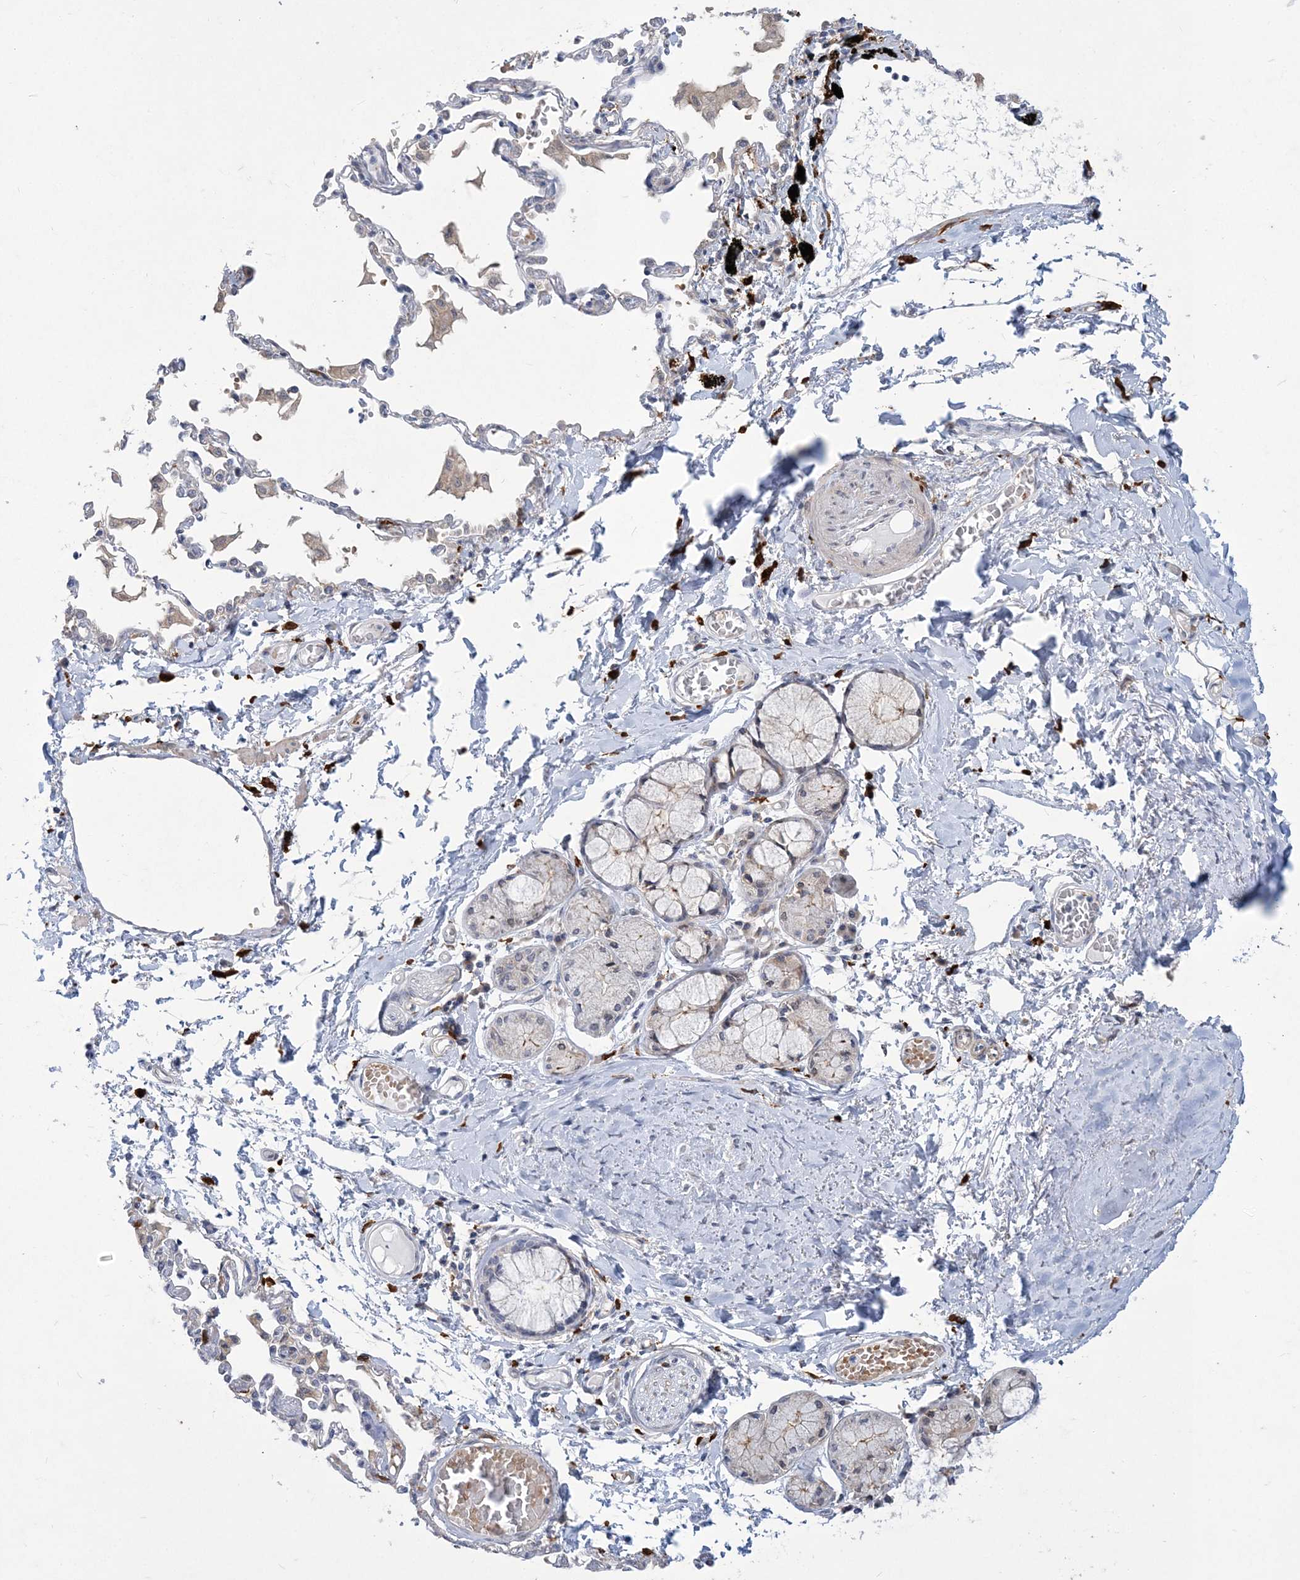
{"staining": {"intensity": "negative", "quantity": "none", "location": "none"}, "tissue": "adipose tissue", "cell_type": "Adipocytes", "image_type": "normal", "snomed": [{"axis": "morphology", "description": "Normal tissue, NOS"}, {"axis": "topography", "description": "Cartilage tissue"}, {"axis": "topography", "description": "Bronchus"}, {"axis": "topography", "description": "Lung"}, {"axis": "topography", "description": "Peripheral nerve tissue"}], "caption": "Human adipose tissue stained for a protein using IHC demonstrates no expression in adipocytes.", "gene": "TSPEAR", "patient": {"sex": "female", "age": 49}}